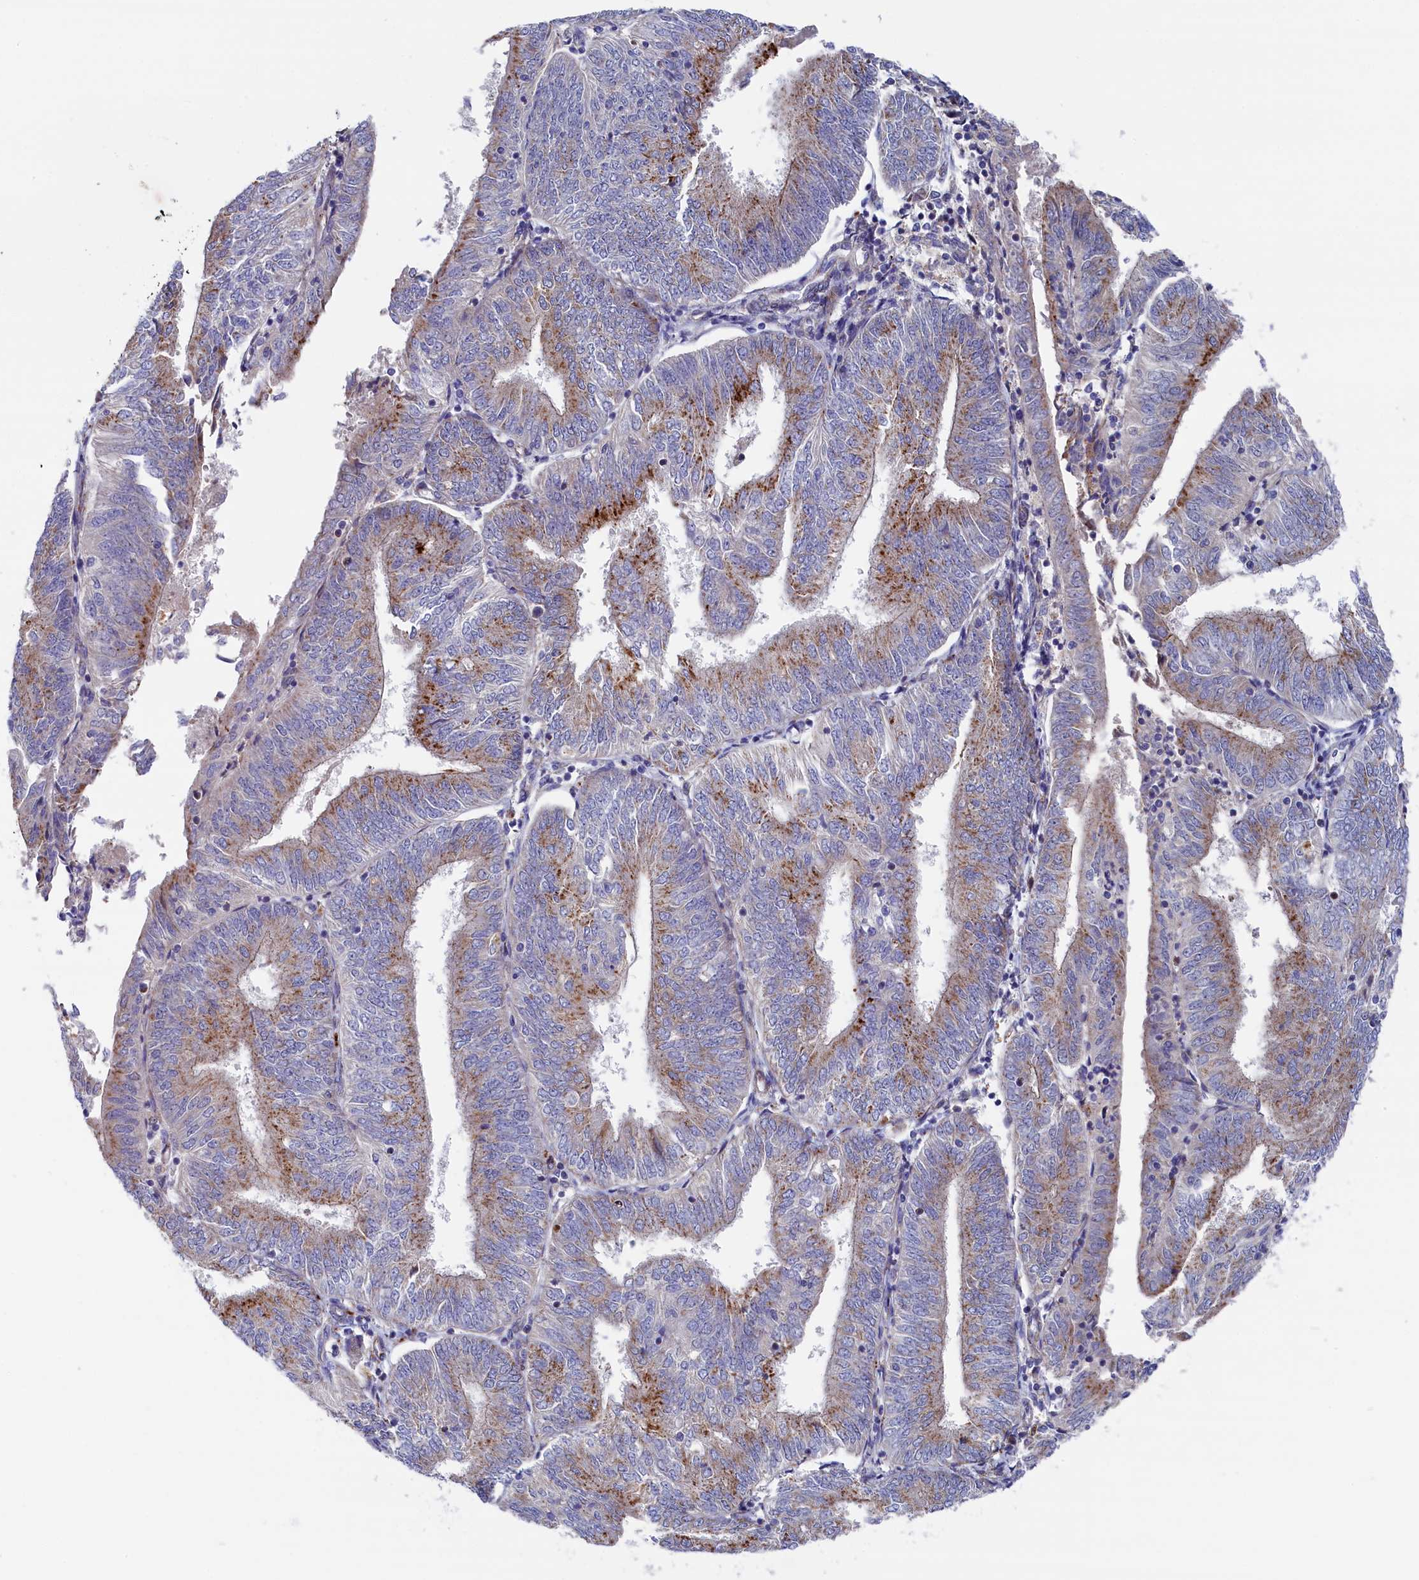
{"staining": {"intensity": "moderate", "quantity": "25%-75%", "location": "cytoplasmic/membranous"}, "tissue": "endometrial cancer", "cell_type": "Tumor cells", "image_type": "cancer", "snomed": [{"axis": "morphology", "description": "Adenocarcinoma, NOS"}, {"axis": "topography", "description": "Endometrium"}], "caption": "Protein staining of adenocarcinoma (endometrial) tissue shows moderate cytoplasmic/membranous expression in approximately 25%-75% of tumor cells.", "gene": "NUDT7", "patient": {"sex": "female", "age": 58}}